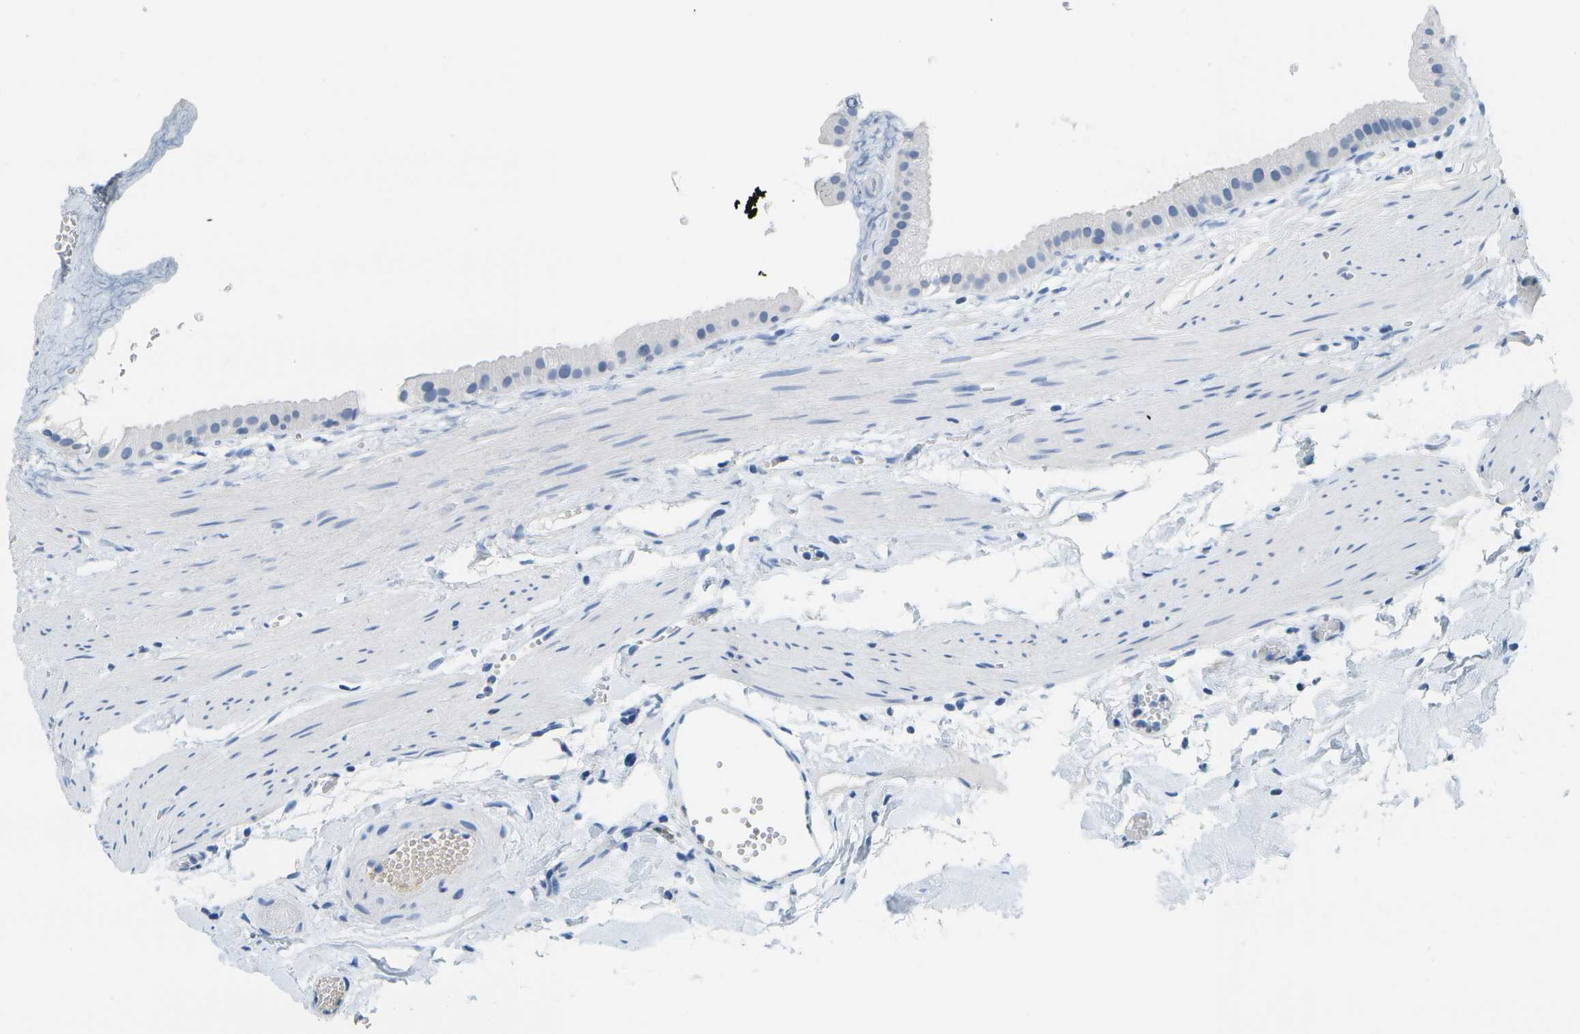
{"staining": {"intensity": "negative", "quantity": "none", "location": "none"}, "tissue": "gallbladder", "cell_type": "Glandular cells", "image_type": "normal", "snomed": [{"axis": "morphology", "description": "Normal tissue, NOS"}, {"axis": "topography", "description": "Gallbladder"}], "caption": "This is a photomicrograph of immunohistochemistry (IHC) staining of unremarkable gallbladder, which shows no staining in glandular cells. (Brightfield microscopy of DAB immunohistochemistry (IHC) at high magnification).", "gene": "SERPINA1", "patient": {"sex": "female", "age": 64}}